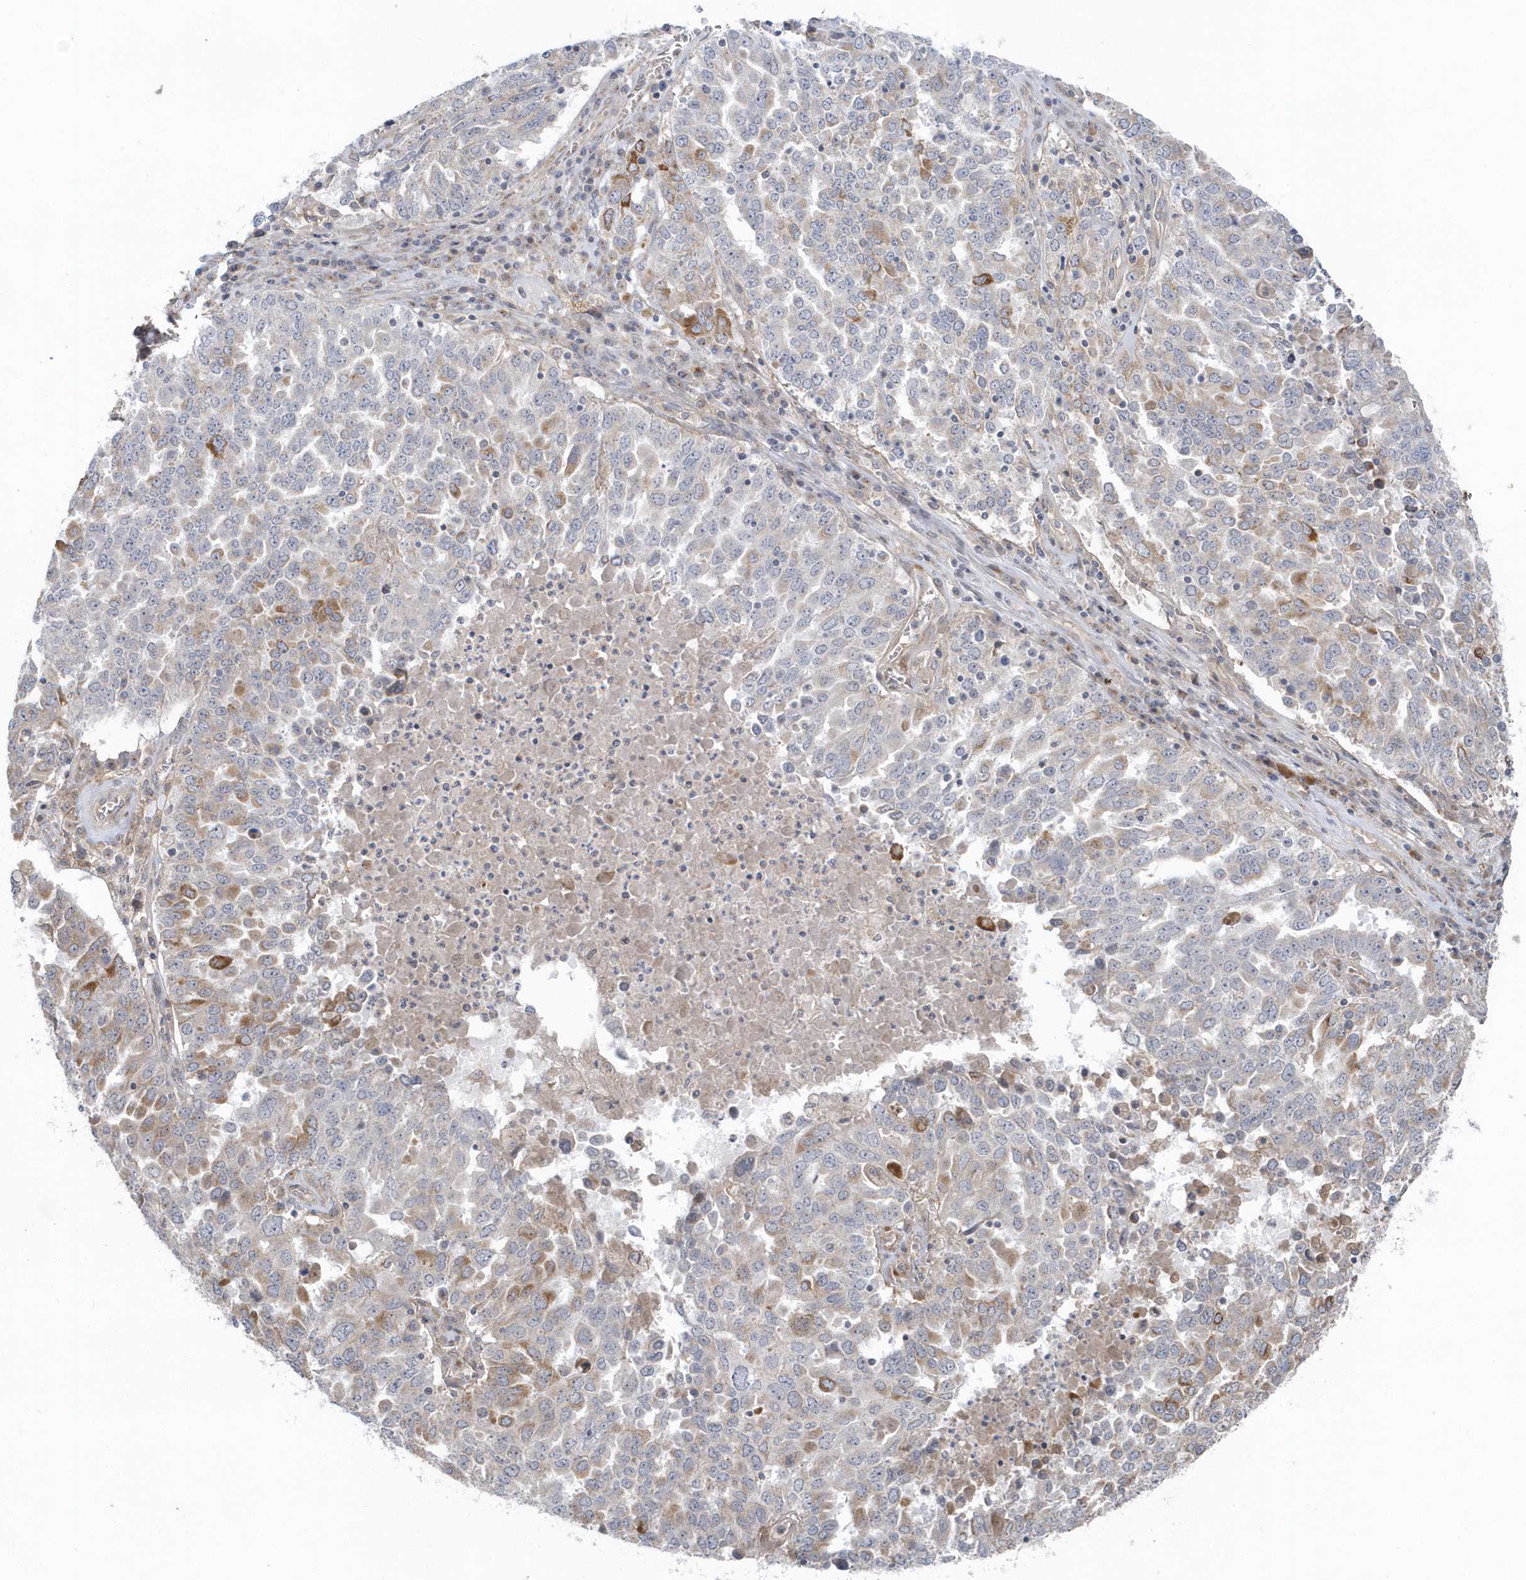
{"staining": {"intensity": "negative", "quantity": "none", "location": "none"}, "tissue": "ovarian cancer", "cell_type": "Tumor cells", "image_type": "cancer", "snomed": [{"axis": "morphology", "description": "Carcinoma, endometroid"}, {"axis": "topography", "description": "Ovary"}], "caption": "A photomicrograph of human ovarian endometroid carcinoma is negative for staining in tumor cells.", "gene": "ACTR1A", "patient": {"sex": "female", "age": 62}}